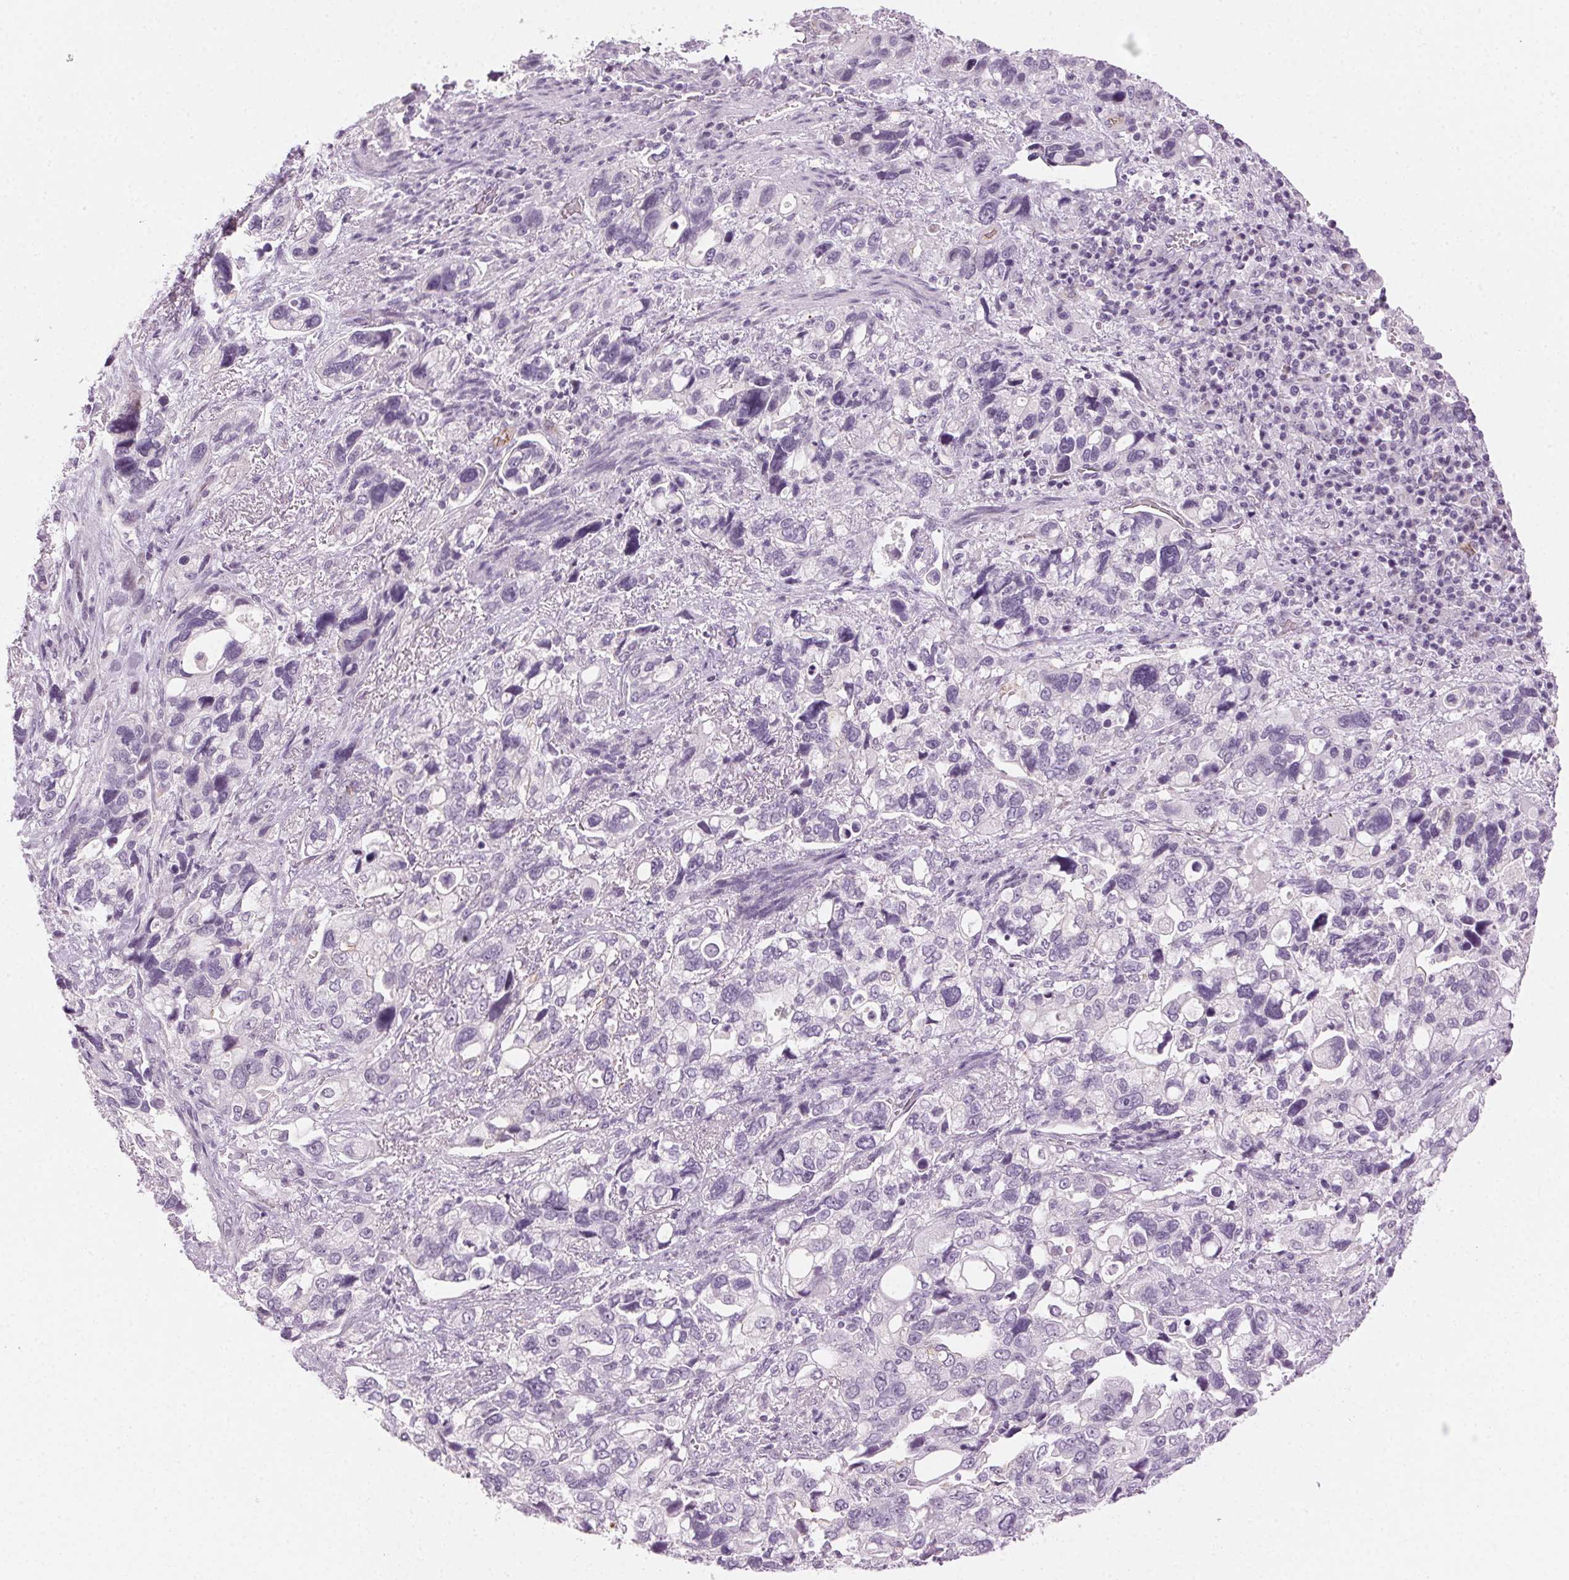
{"staining": {"intensity": "negative", "quantity": "none", "location": "none"}, "tissue": "stomach cancer", "cell_type": "Tumor cells", "image_type": "cancer", "snomed": [{"axis": "morphology", "description": "Adenocarcinoma, NOS"}, {"axis": "topography", "description": "Stomach, upper"}], "caption": "High magnification brightfield microscopy of stomach cancer (adenocarcinoma) stained with DAB (brown) and counterstained with hematoxylin (blue): tumor cells show no significant staining.", "gene": "AIF1L", "patient": {"sex": "female", "age": 81}}